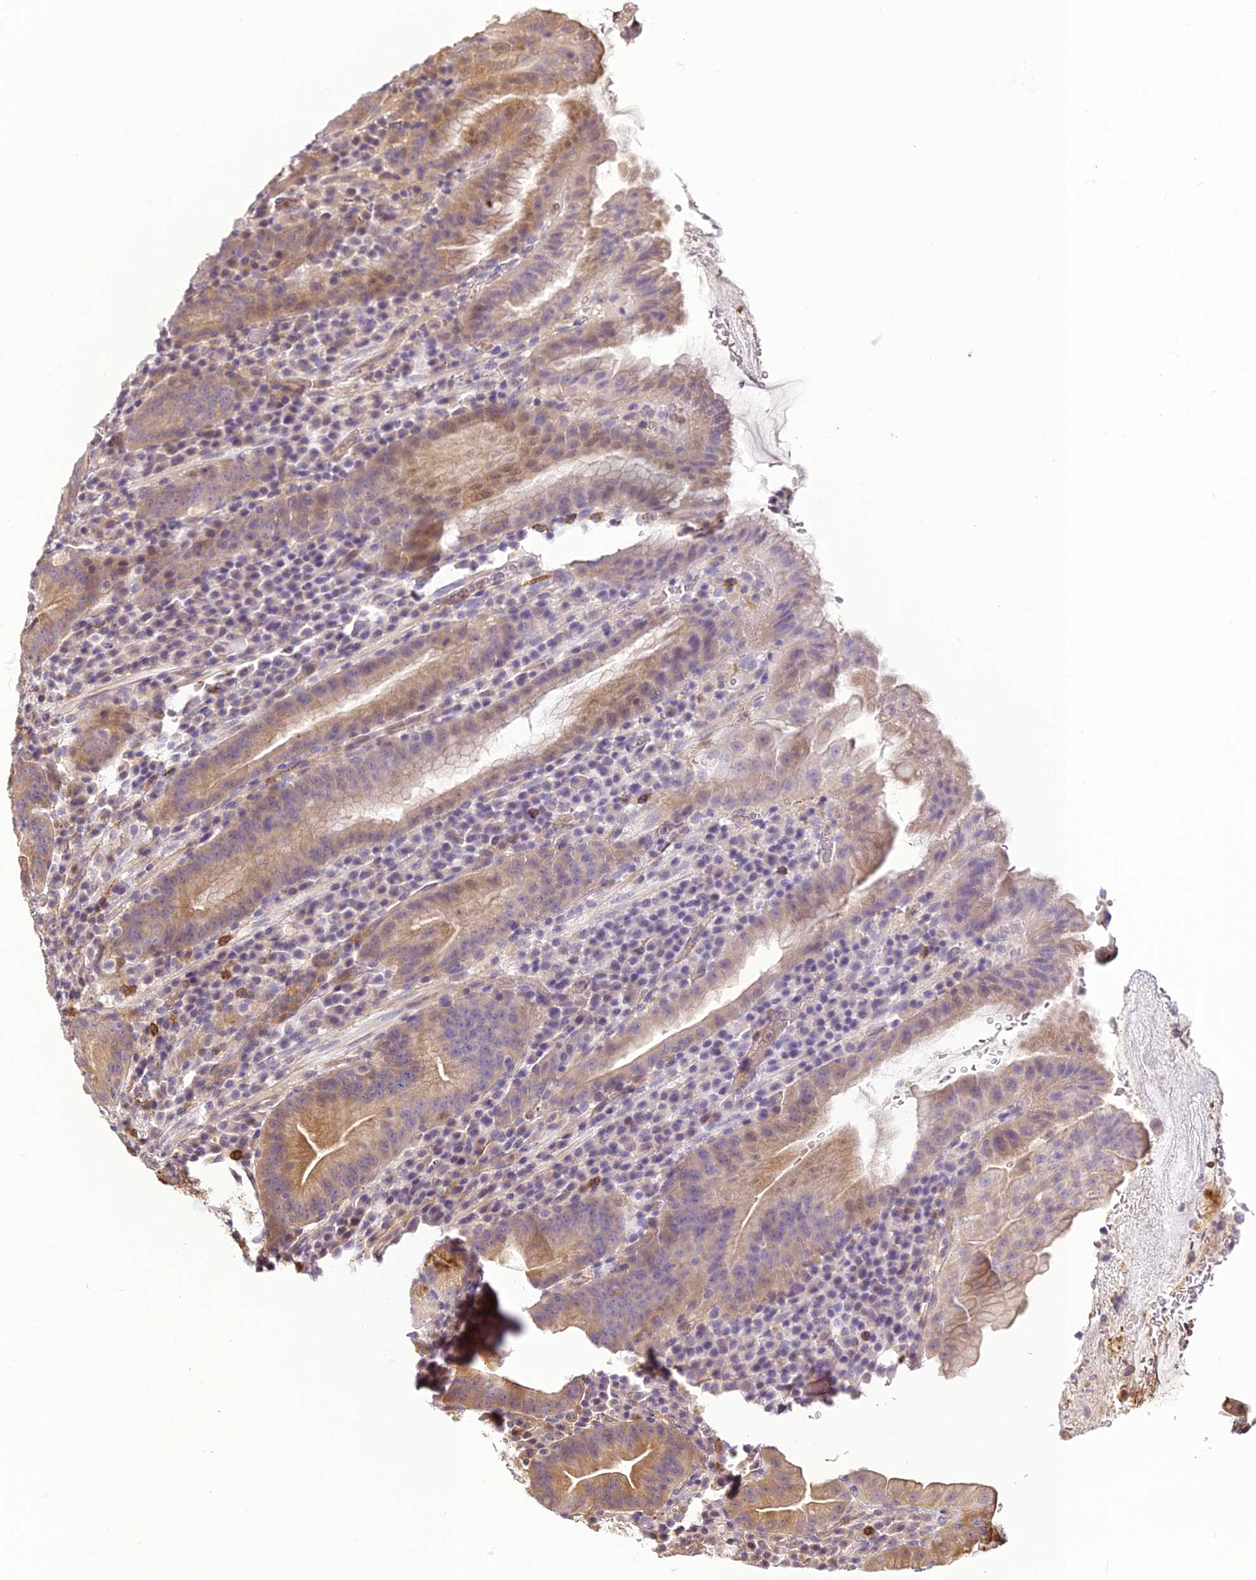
{"staining": {"intensity": "moderate", "quantity": "<25%", "location": "cytoplasmic/membranous"}, "tissue": "stomach", "cell_type": "Glandular cells", "image_type": "normal", "snomed": [{"axis": "morphology", "description": "Normal tissue, NOS"}, {"axis": "morphology", "description": "Inflammation, NOS"}, {"axis": "topography", "description": "Stomach"}], "caption": "Glandular cells display moderate cytoplasmic/membranous expression in approximately <25% of cells in unremarkable stomach.", "gene": "BCDIN3D", "patient": {"sex": "male", "age": 79}}